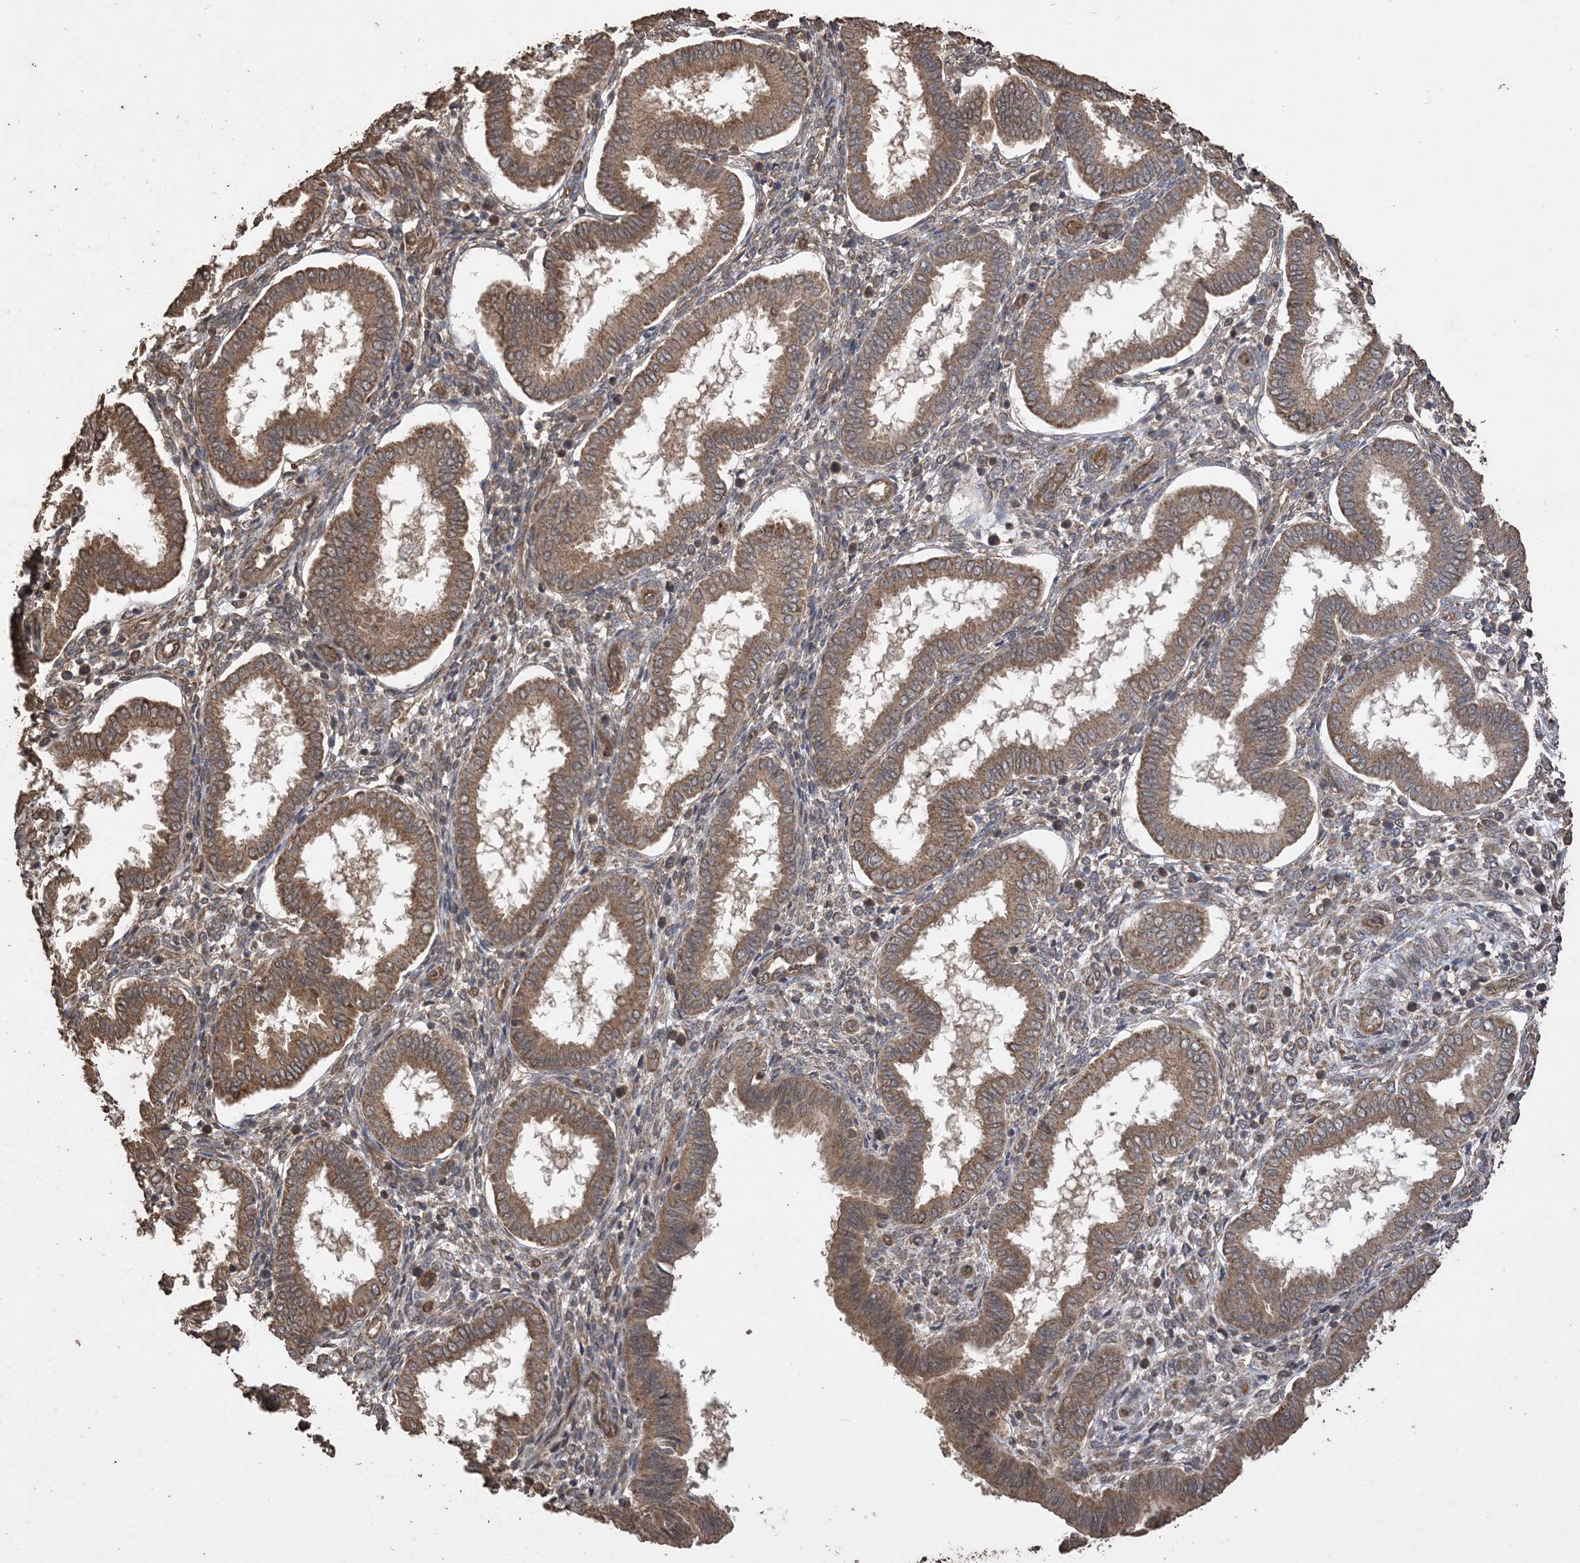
{"staining": {"intensity": "moderate", "quantity": "25%-75%", "location": "cytoplasmic/membranous"}, "tissue": "endometrium", "cell_type": "Cells in endometrial stroma", "image_type": "normal", "snomed": [{"axis": "morphology", "description": "Normal tissue, NOS"}, {"axis": "topography", "description": "Endometrium"}], "caption": "Moderate cytoplasmic/membranous positivity is seen in about 25%-75% of cells in endometrial stroma in benign endometrium. The staining was performed using DAB (3,3'-diaminobenzidine), with brown indicating positive protein expression. Nuclei are stained blue with hematoxylin.", "gene": "ZKSCAN5", "patient": {"sex": "female", "age": 24}}